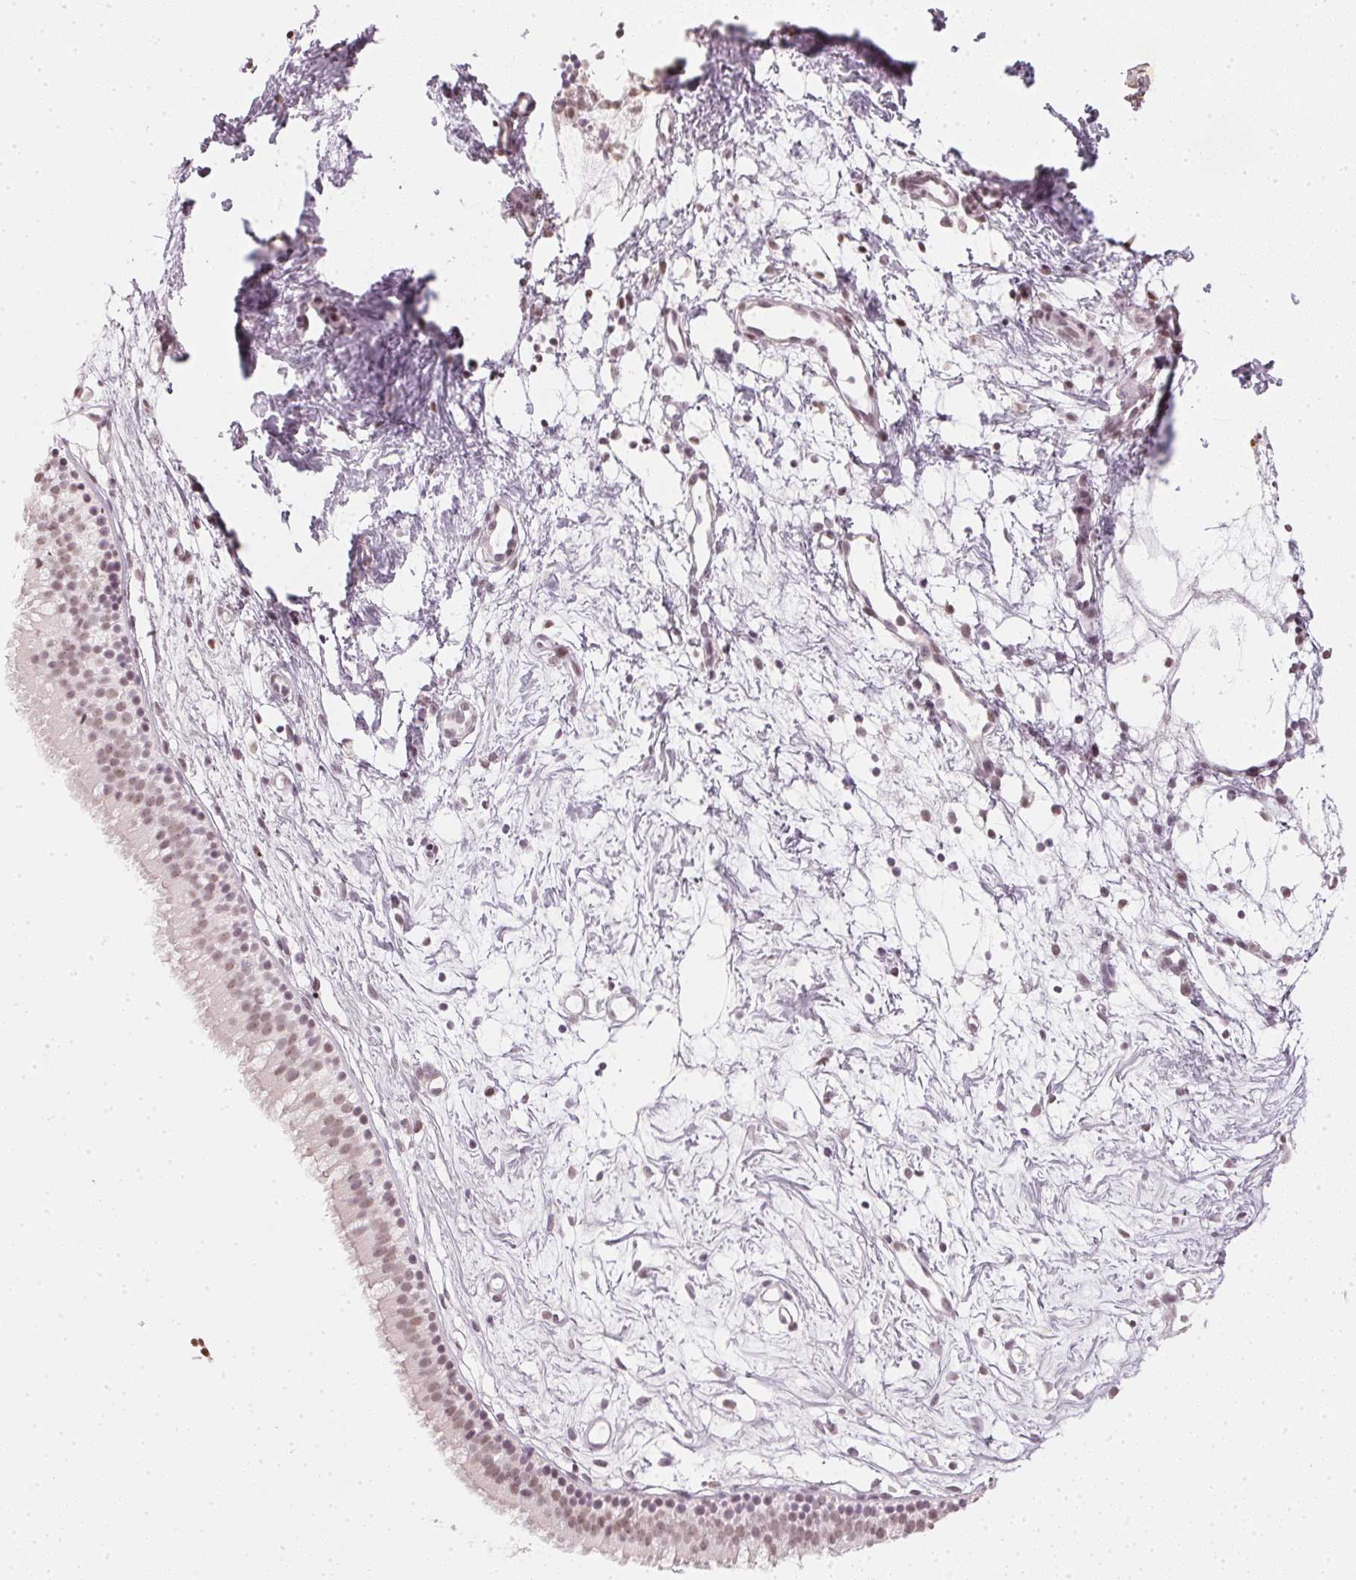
{"staining": {"intensity": "weak", "quantity": "25%-75%", "location": "nuclear"}, "tissue": "nasopharynx", "cell_type": "Respiratory epithelial cells", "image_type": "normal", "snomed": [{"axis": "morphology", "description": "Normal tissue, NOS"}, {"axis": "topography", "description": "Nasopharynx"}], "caption": "Approximately 25%-75% of respiratory epithelial cells in benign human nasopharynx display weak nuclear protein expression as visualized by brown immunohistochemical staining.", "gene": "DNAJC6", "patient": {"sex": "male", "age": 58}}